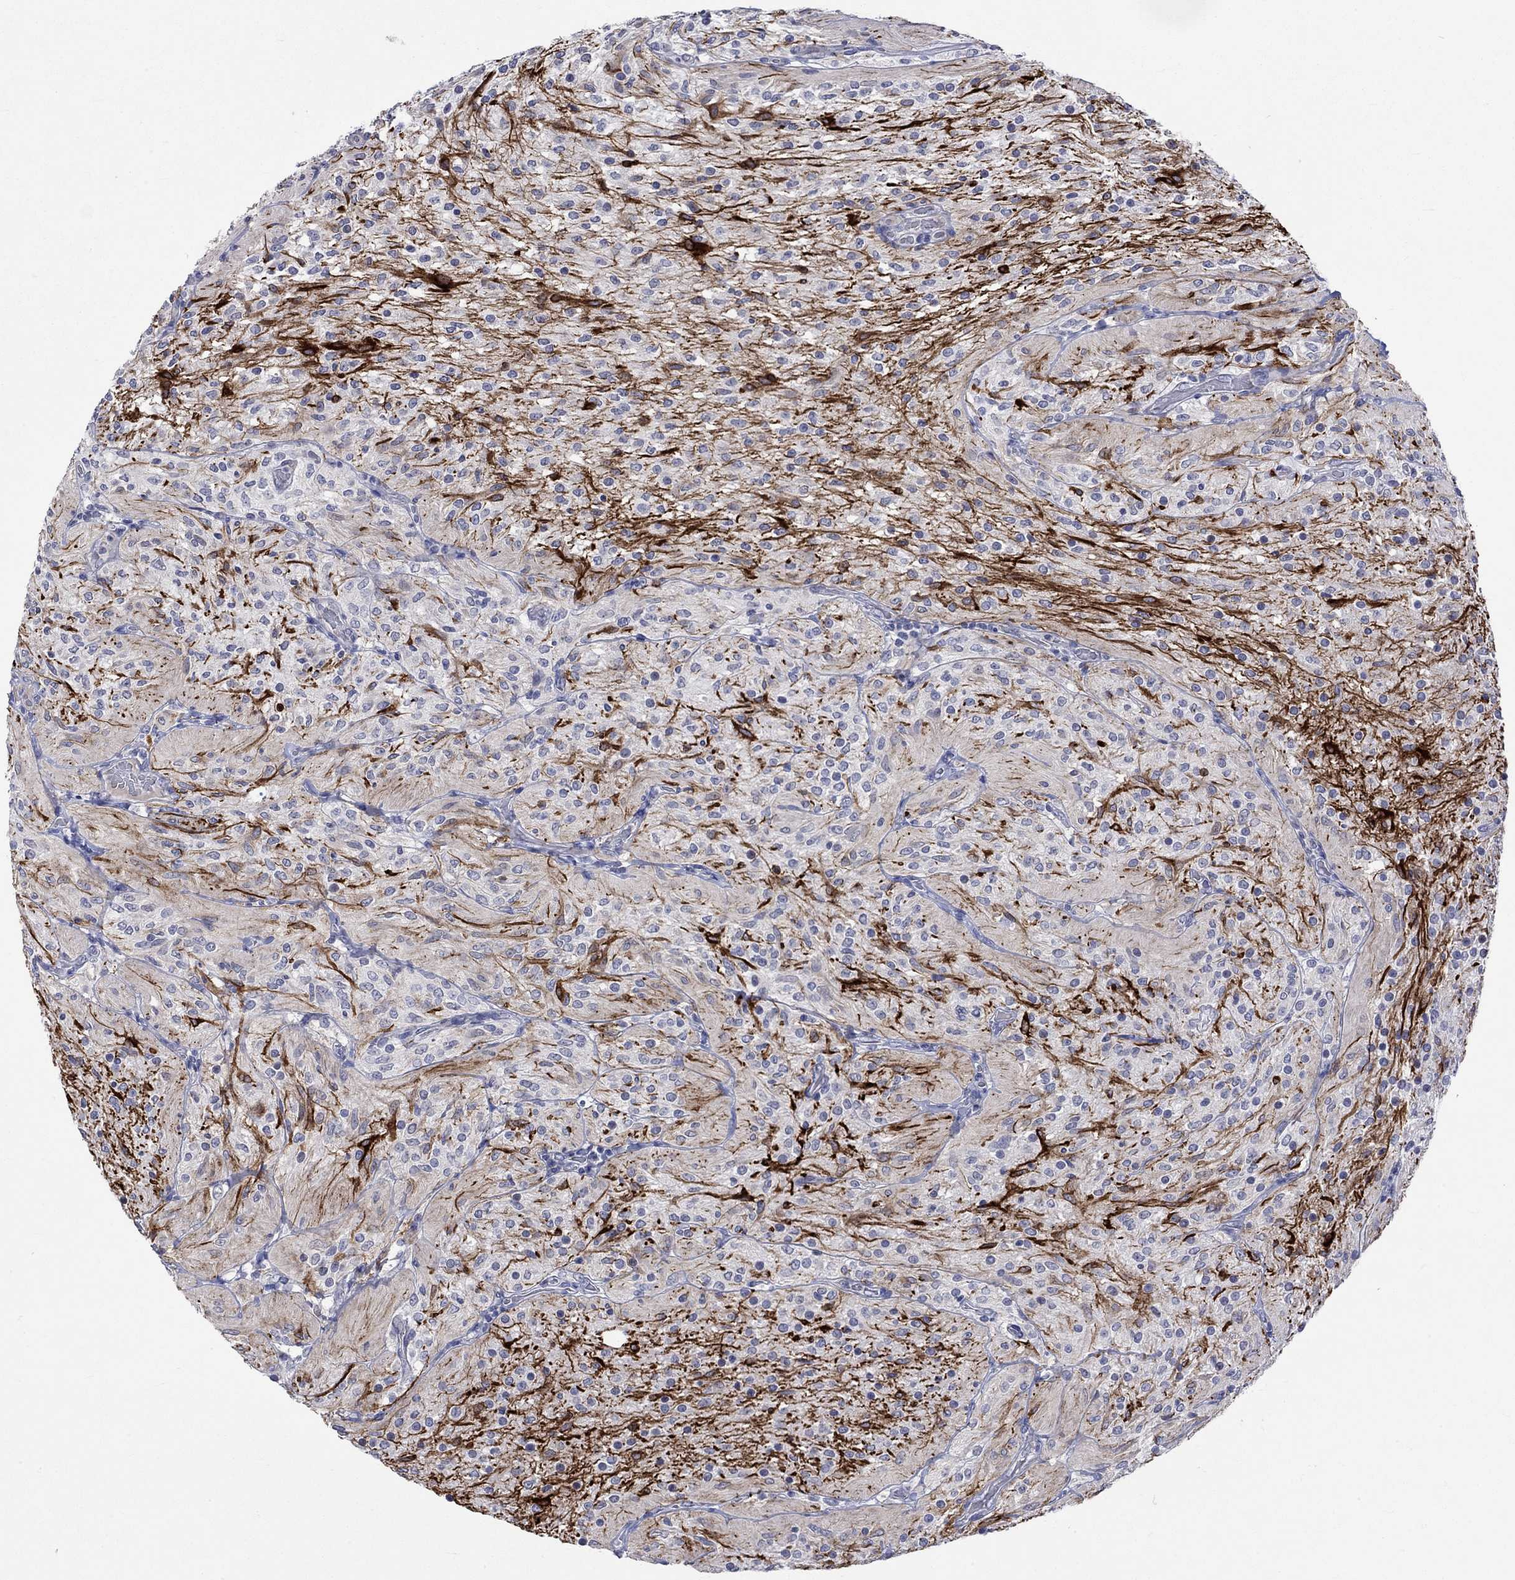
{"staining": {"intensity": "negative", "quantity": "none", "location": "none"}, "tissue": "glioma", "cell_type": "Tumor cells", "image_type": "cancer", "snomed": [{"axis": "morphology", "description": "Glioma, malignant, Low grade"}, {"axis": "topography", "description": "Brain"}], "caption": "This image is of low-grade glioma (malignant) stained with immunohistochemistry (IHC) to label a protein in brown with the nuclei are counter-stained blue. There is no expression in tumor cells. (DAB (3,3'-diaminobenzidine) immunohistochemistry (IHC) visualized using brightfield microscopy, high magnification).", "gene": "CRYAB", "patient": {"sex": "male", "age": 3}}